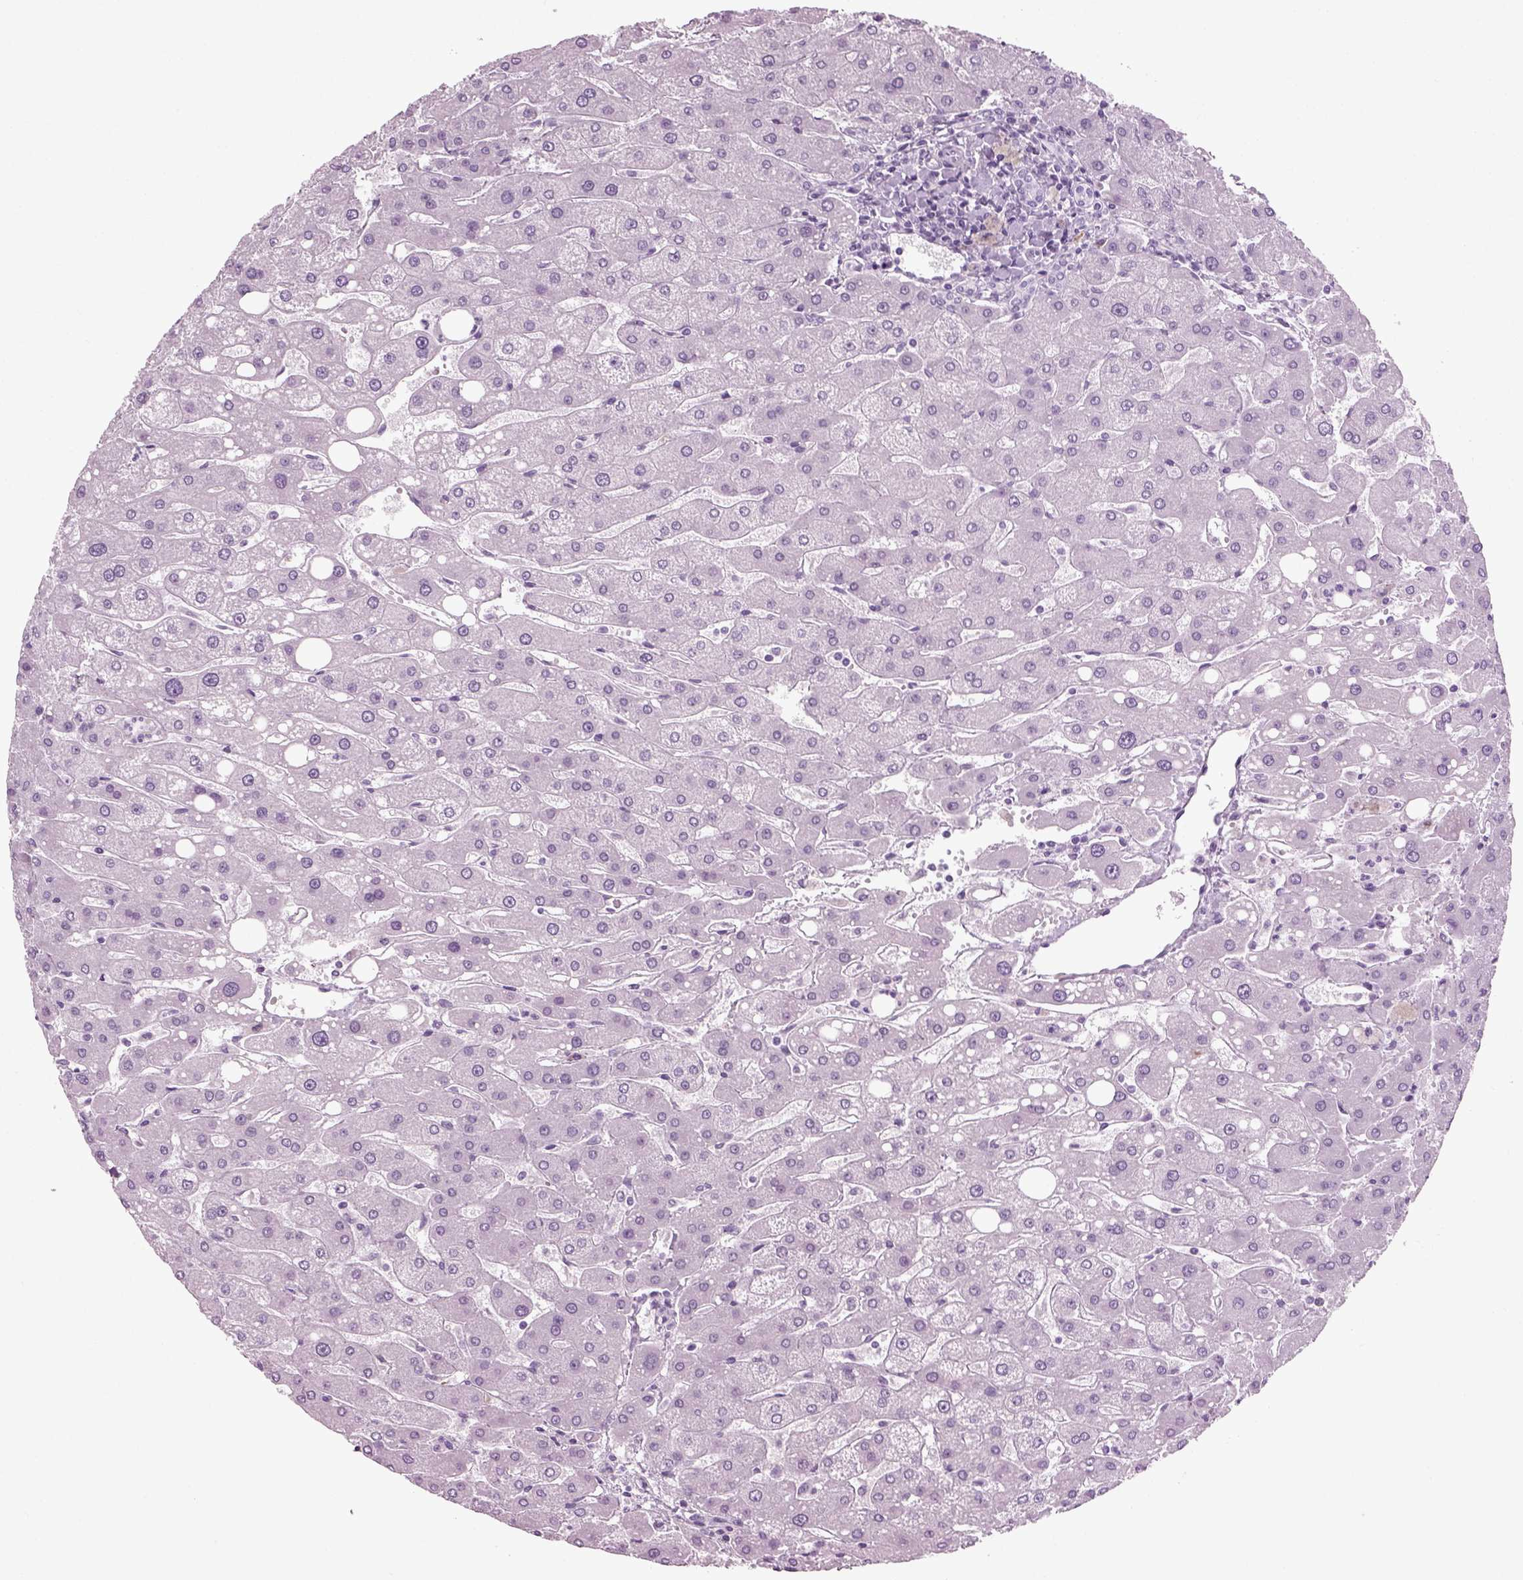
{"staining": {"intensity": "negative", "quantity": "none", "location": "none"}, "tissue": "liver", "cell_type": "Cholangiocytes", "image_type": "normal", "snomed": [{"axis": "morphology", "description": "Normal tissue, NOS"}, {"axis": "topography", "description": "Liver"}], "caption": "Immunohistochemistry (IHC) of unremarkable liver shows no positivity in cholangiocytes. (Stains: DAB (3,3'-diaminobenzidine) immunohistochemistry (IHC) with hematoxylin counter stain, Microscopy: brightfield microscopy at high magnification).", "gene": "PRLH", "patient": {"sex": "male", "age": 67}}